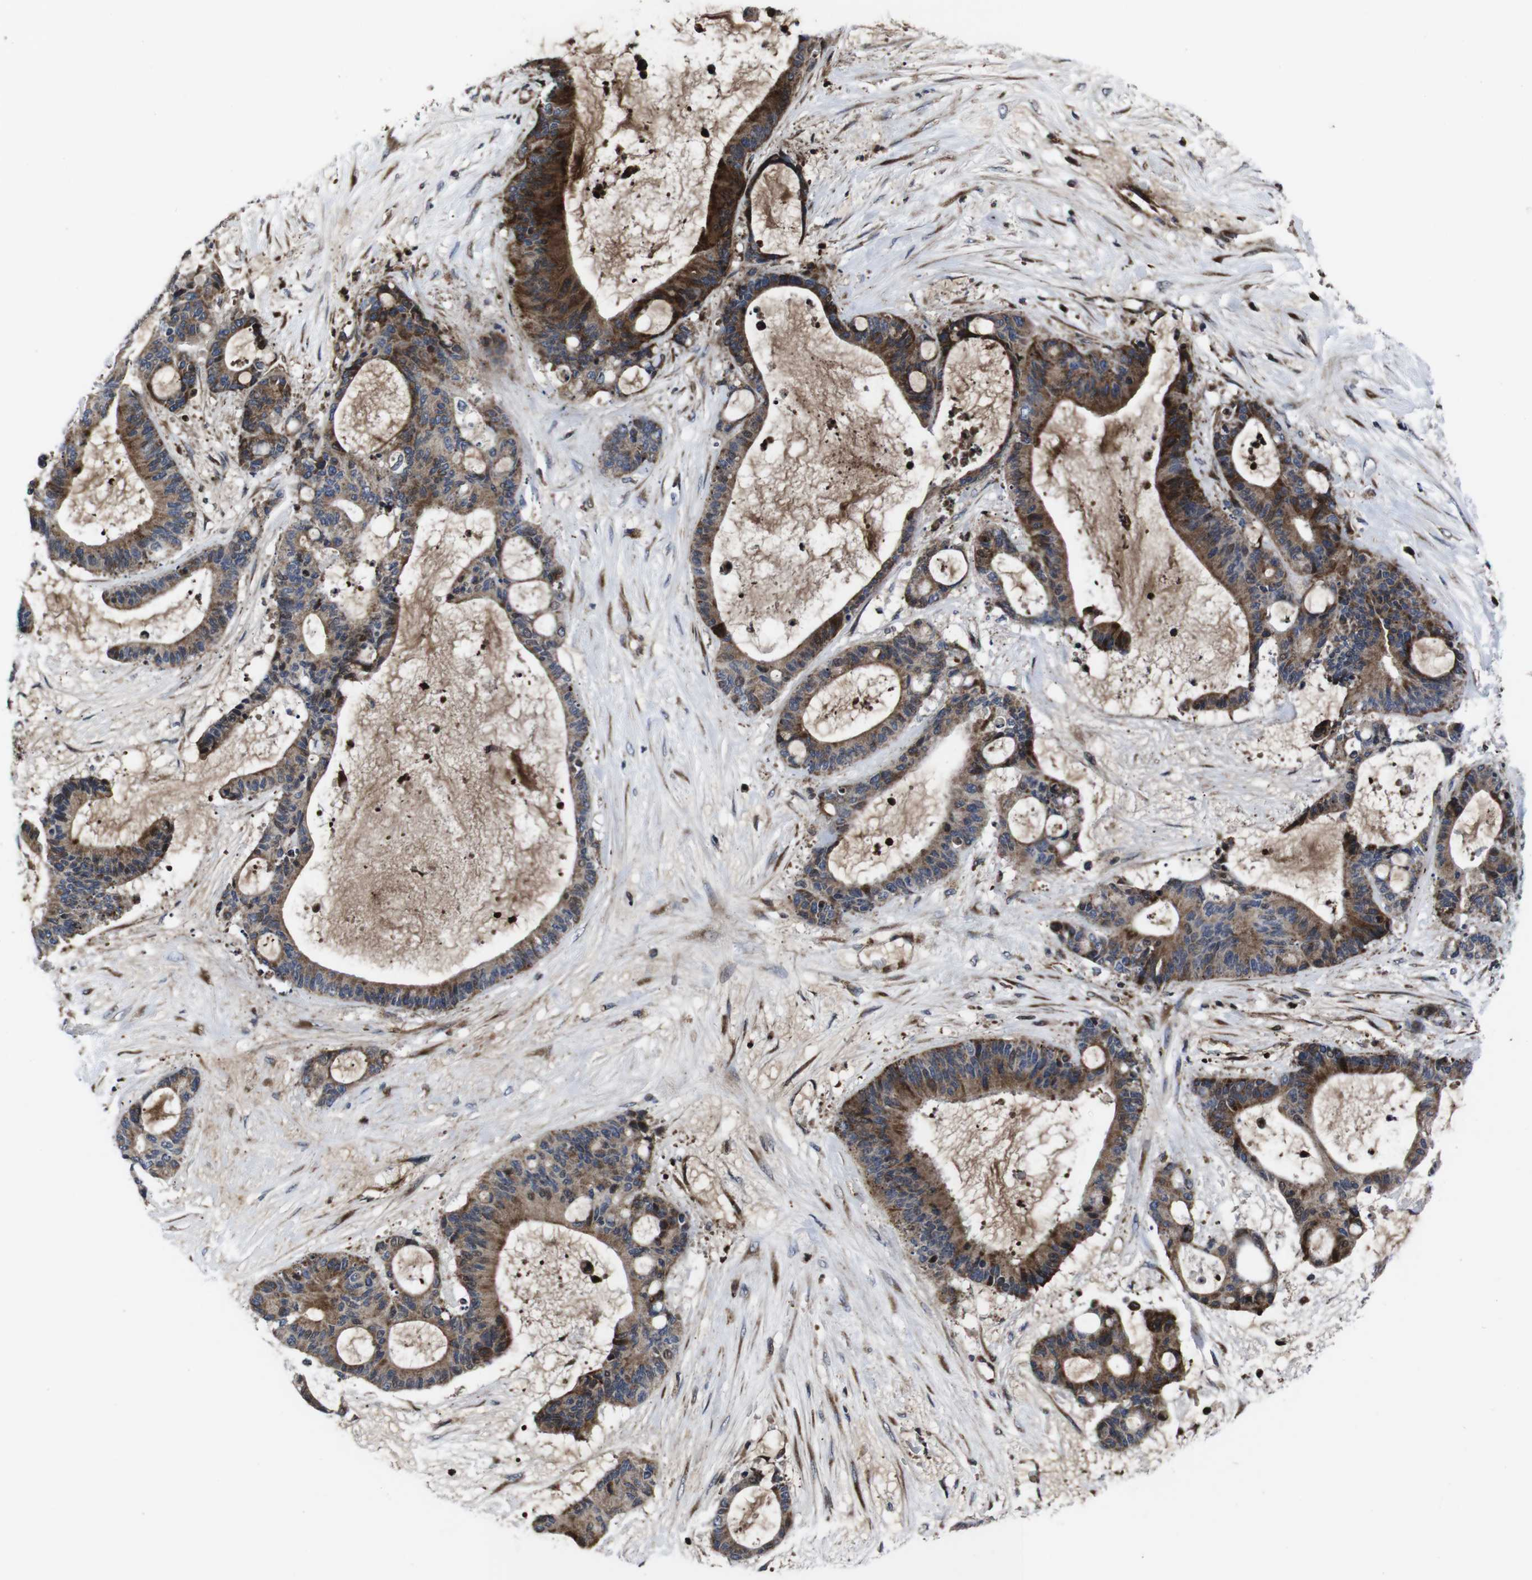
{"staining": {"intensity": "moderate", "quantity": ">75%", "location": "cytoplasmic/membranous"}, "tissue": "liver cancer", "cell_type": "Tumor cells", "image_type": "cancer", "snomed": [{"axis": "morphology", "description": "Cholangiocarcinoma"}, {"axis": "topography", "description": "Liver"}], "caption": "Approximately >75% of tumor cells in liver cancer exhibit moderate cytoplasmic/membranous protein staining as visualized by brown immunohistochemical staining.", "gene": "SMYD3", "patient": {"sex": "female", "age": 73}}